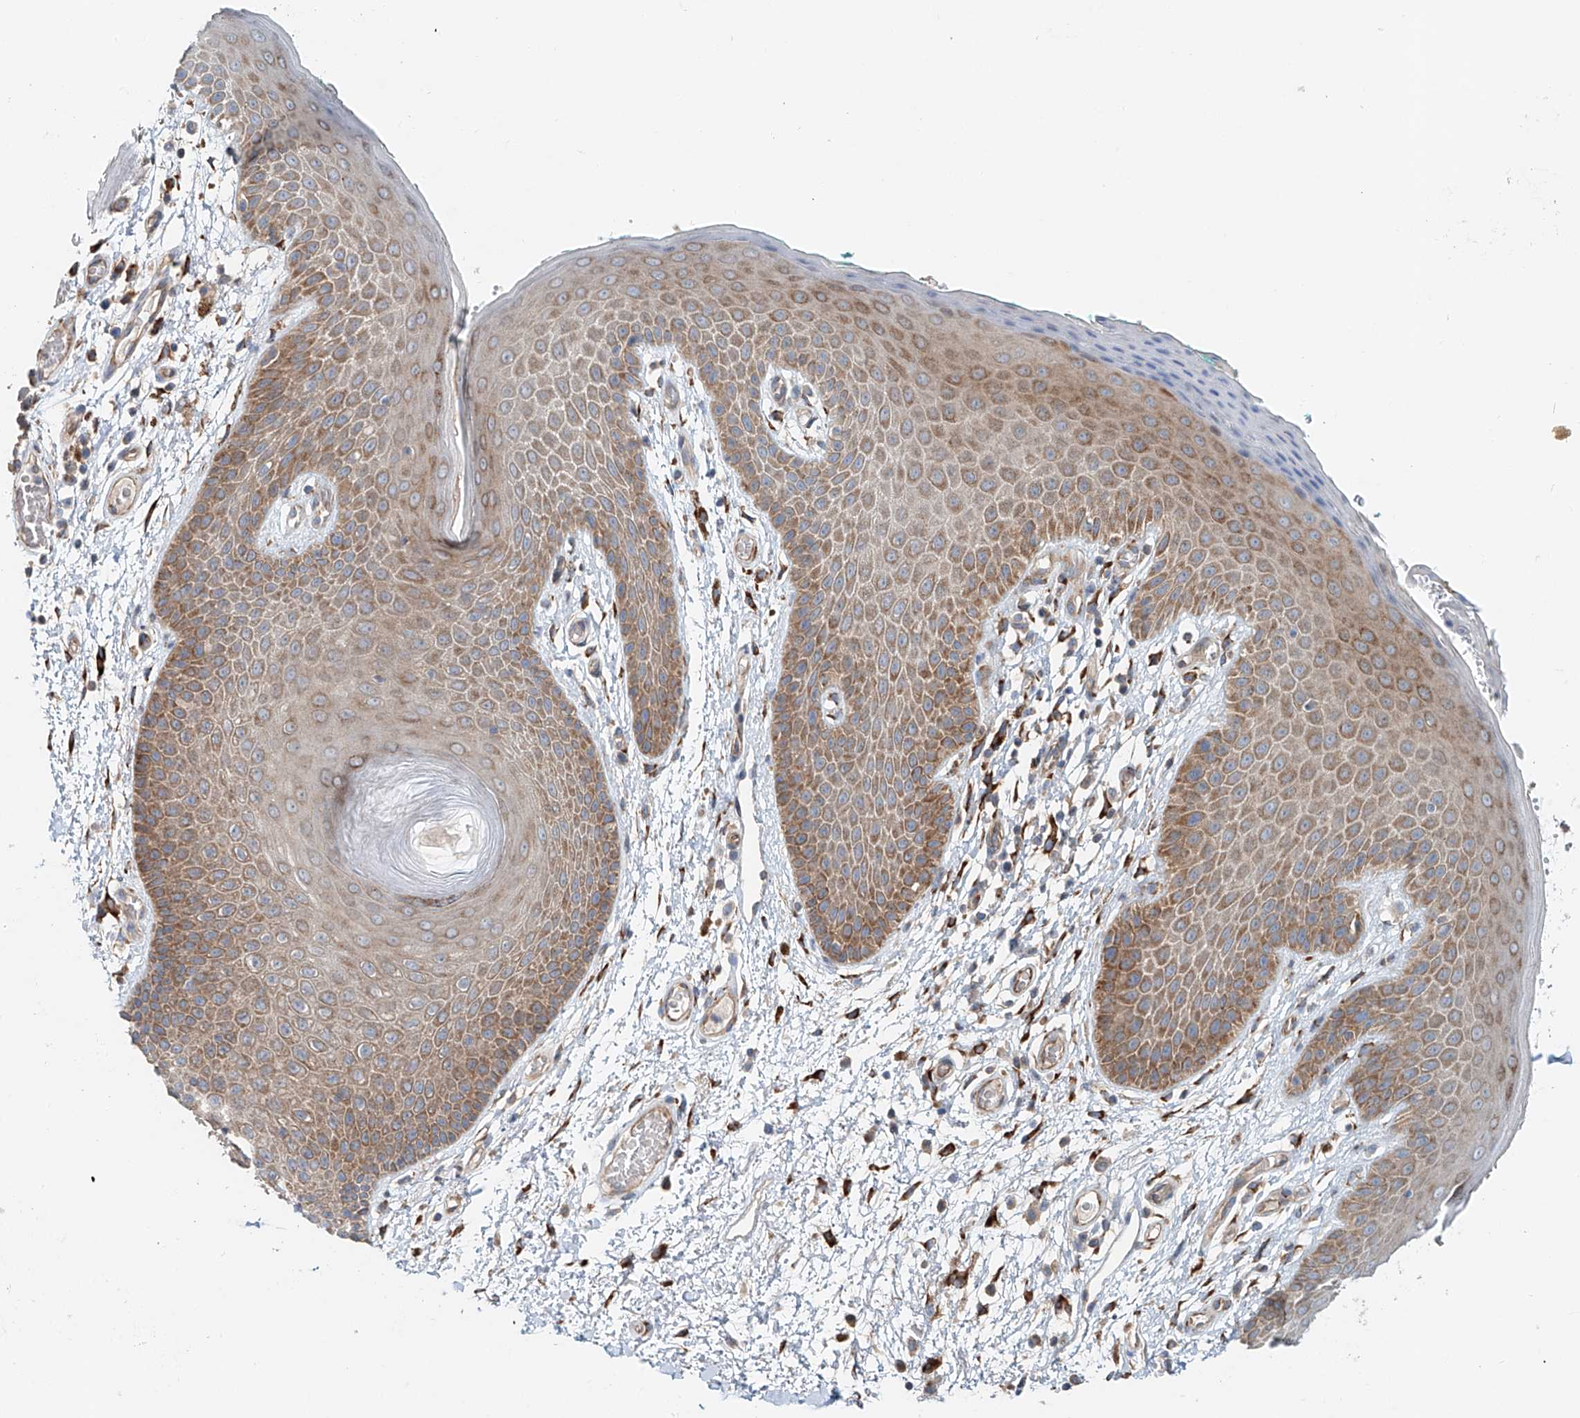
{"staining": {"intensity": "moderate", "quantity": "25%-75%", "location": "cytoplasmic/membranous"}, "tissue": "skin", "cell_type": "Epidermal cells", "image_type": "normal", "snomed": [{"axis": "morphology", "description": "Normal tissue, NOS"}, {"axis": "topography", "description": "Anal"}], "caption": "DAB immunohistochemical staining of normal skin shows moderate cytoplasmic/membranous protein staining in about 25%-75% of epidermal cells.", "gene": "SNAP29", "patient": {"sex": "male", "age": 74}}